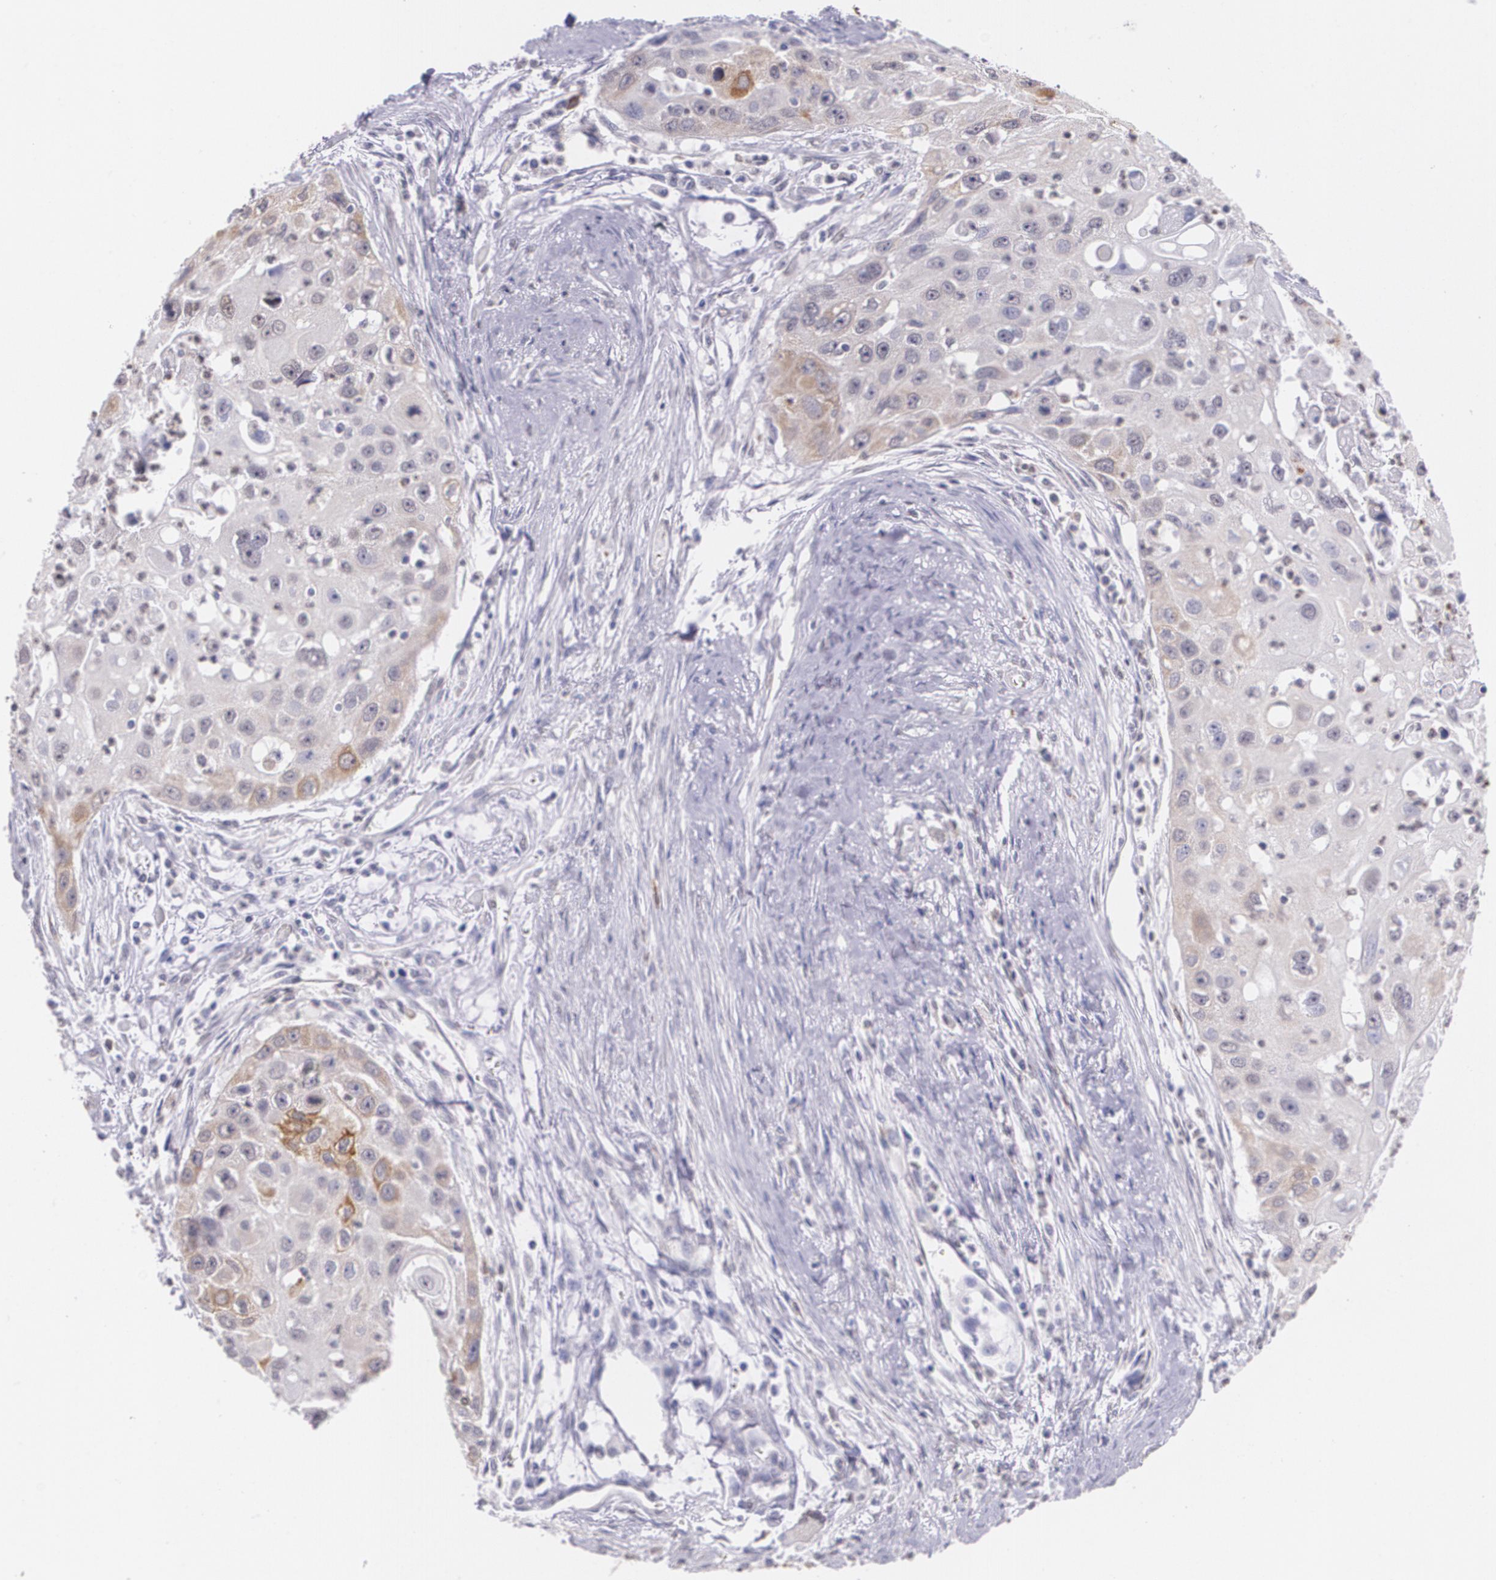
{"staining": {"intensity": "weak", "quantity": "<25%", "location": "cytoplasmic/membranous"}, "tissue": "head and neck cancer", "cell_type": "Tumor cells", "image_type": "cancer", "snomed": [{"axis": "morphology", "description": "Squamous cell carcinoma, NOS"}, {"axis": "topography", "description": "Head-Neck"}], "caption": "IHC of human head and neck cancer demonstrates no expression in tumor cells. (Brightfield microscopy of DAB IHC at high magnification).", "gene": "RTN1", "patient": {"sex": "male", "age": 64}}